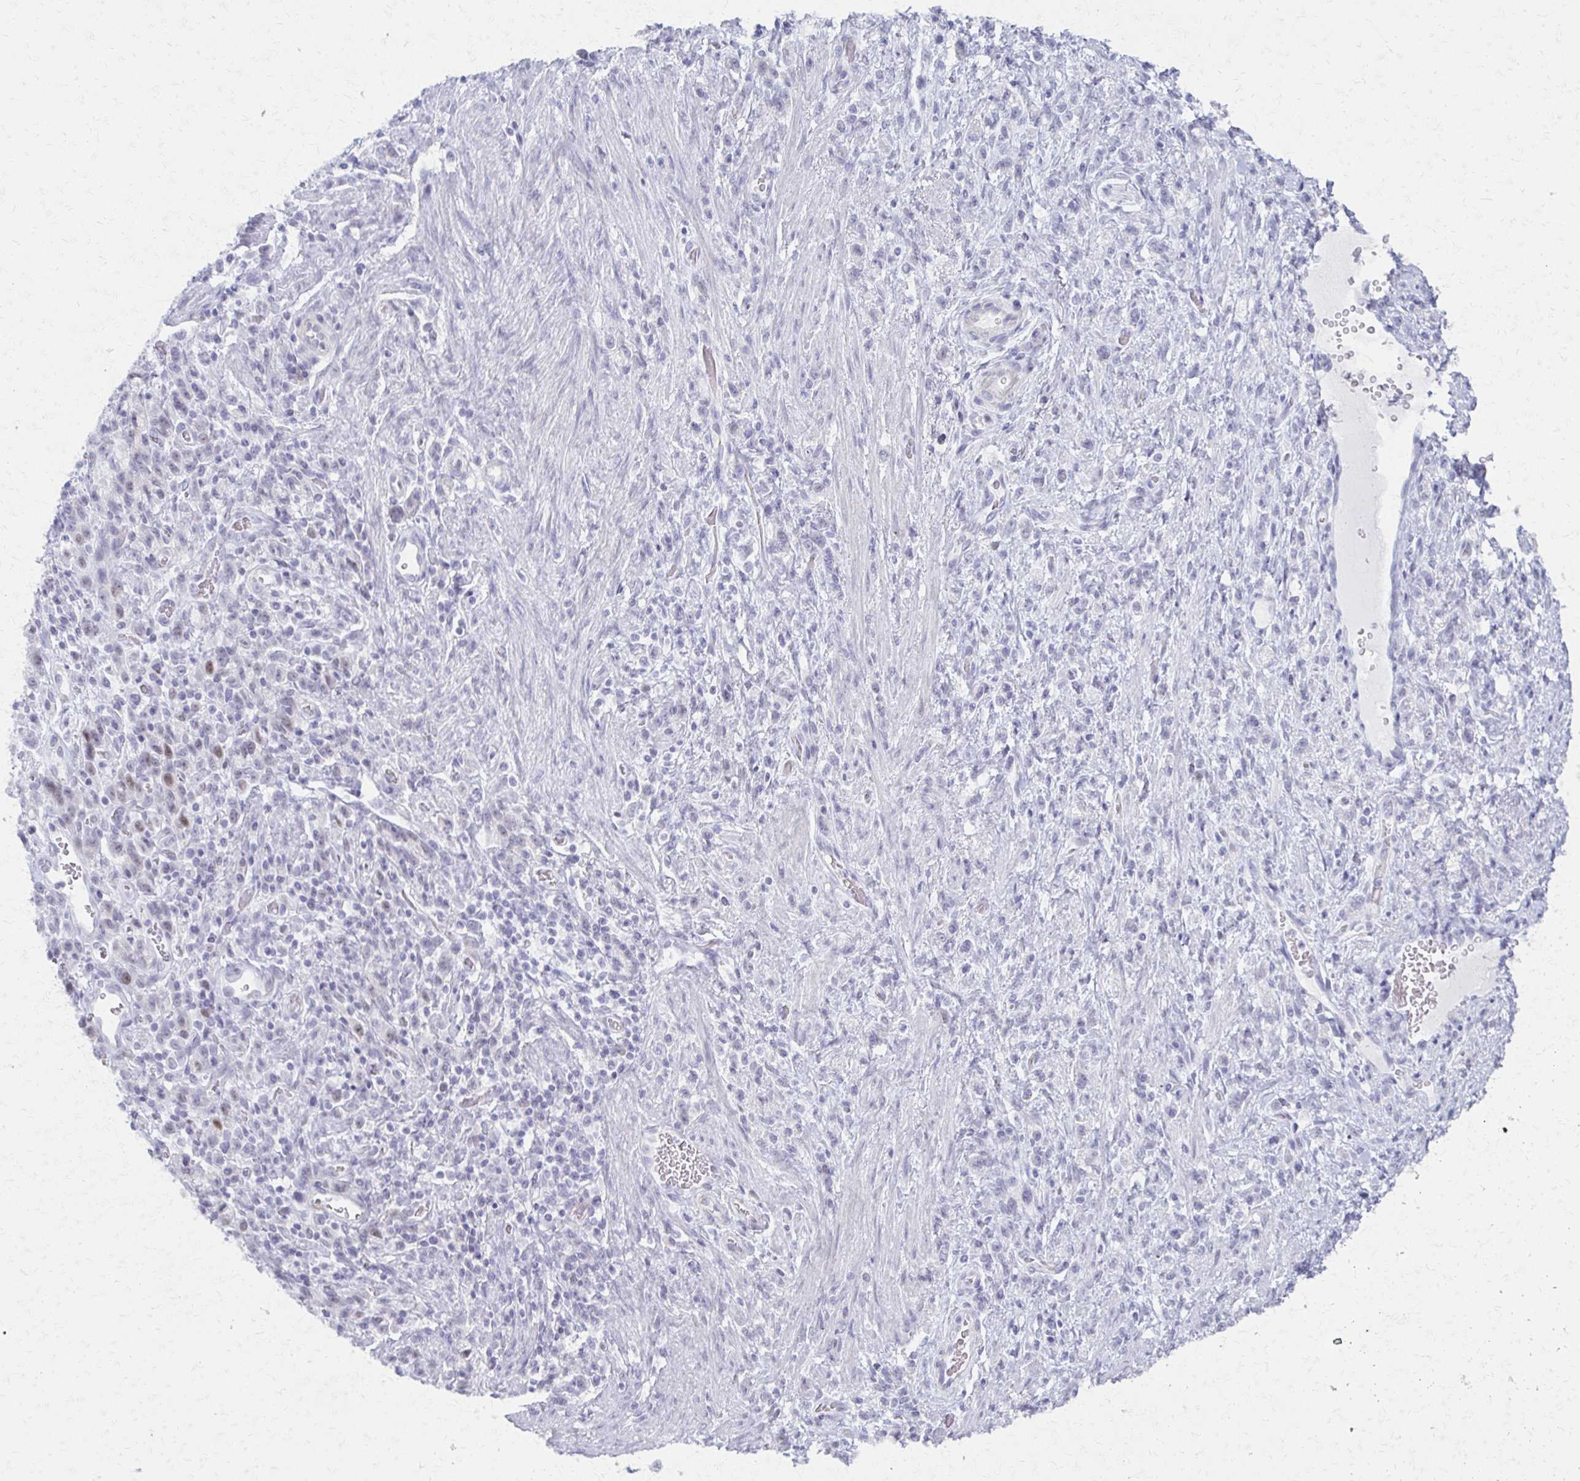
{"staining": {"intensity": "weak", "quantity": "<25%", "location": "nuclear"}, "tissue": "stomach cancer", "cell_type": "Tumor cells", "image_type": "cancer", "snomed": [{"axis": "morphology", "description": "Adenocarcinoma, NOS"}, {"axis": "topography", "description": "Stomach"}], "caption": "This is an IHC photomicrograph of human stomach cancer. There is no expression in tumor cells.", "gene": "MORC4", "patient": {"sex": "male", "age": 77}}